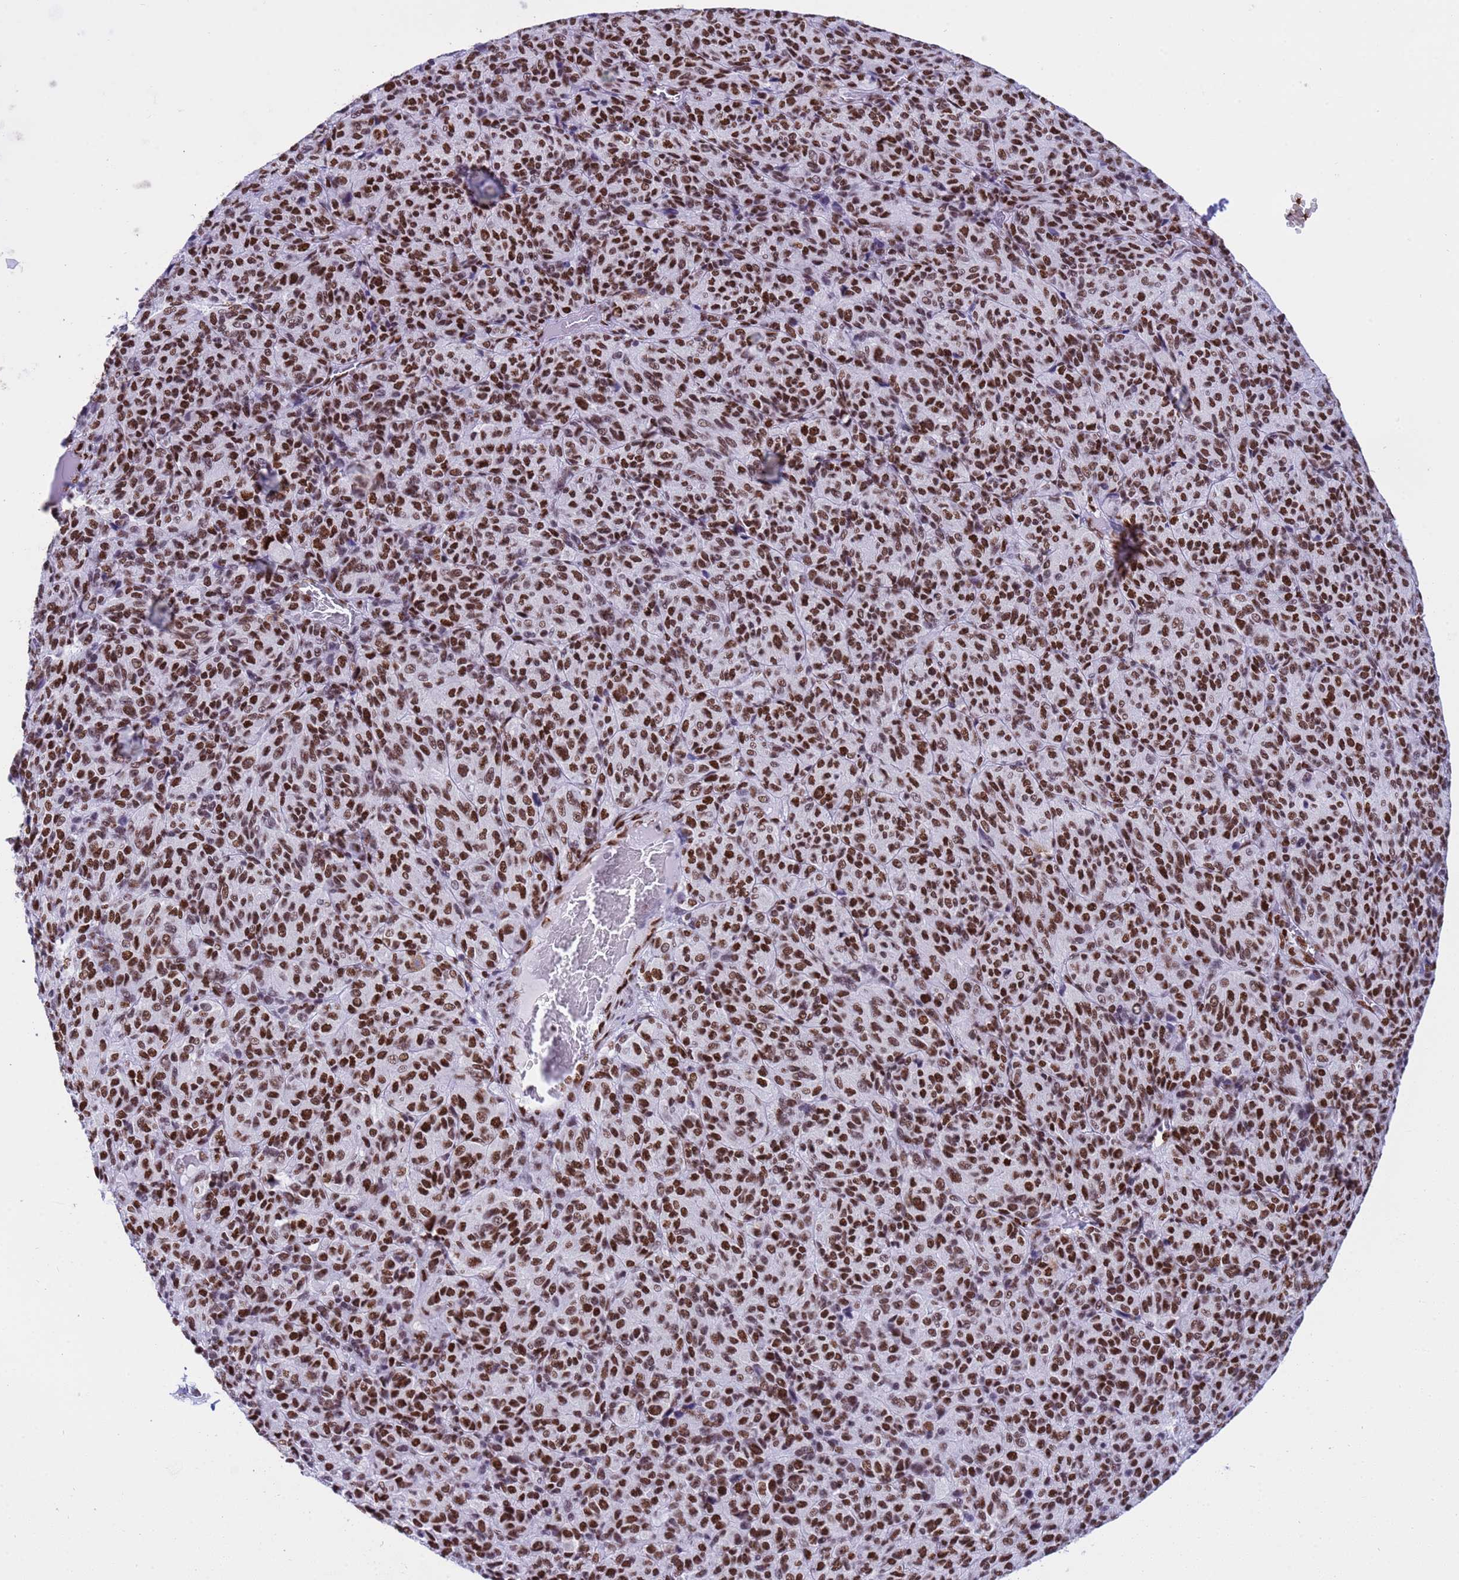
{"staining": {"intensity": "strong", "quantity": ">75%", "location": "nuclear"}, "tissue": "melanoma", "cell_type": "Tumor cells", "image_type": "cancer", "snomed": [{"axis": "morphology", "description": "Malignant melanoma, Metastatic site"}, {"axis": "topography", "description": "Brain"}], "caption": "A brown stain shows strong nuclear positivity of a protein in human malignant melanoma (metastatic site) tumor cells.", "gene": "RALY", "patient": {"sex": "female", "age": 56}}